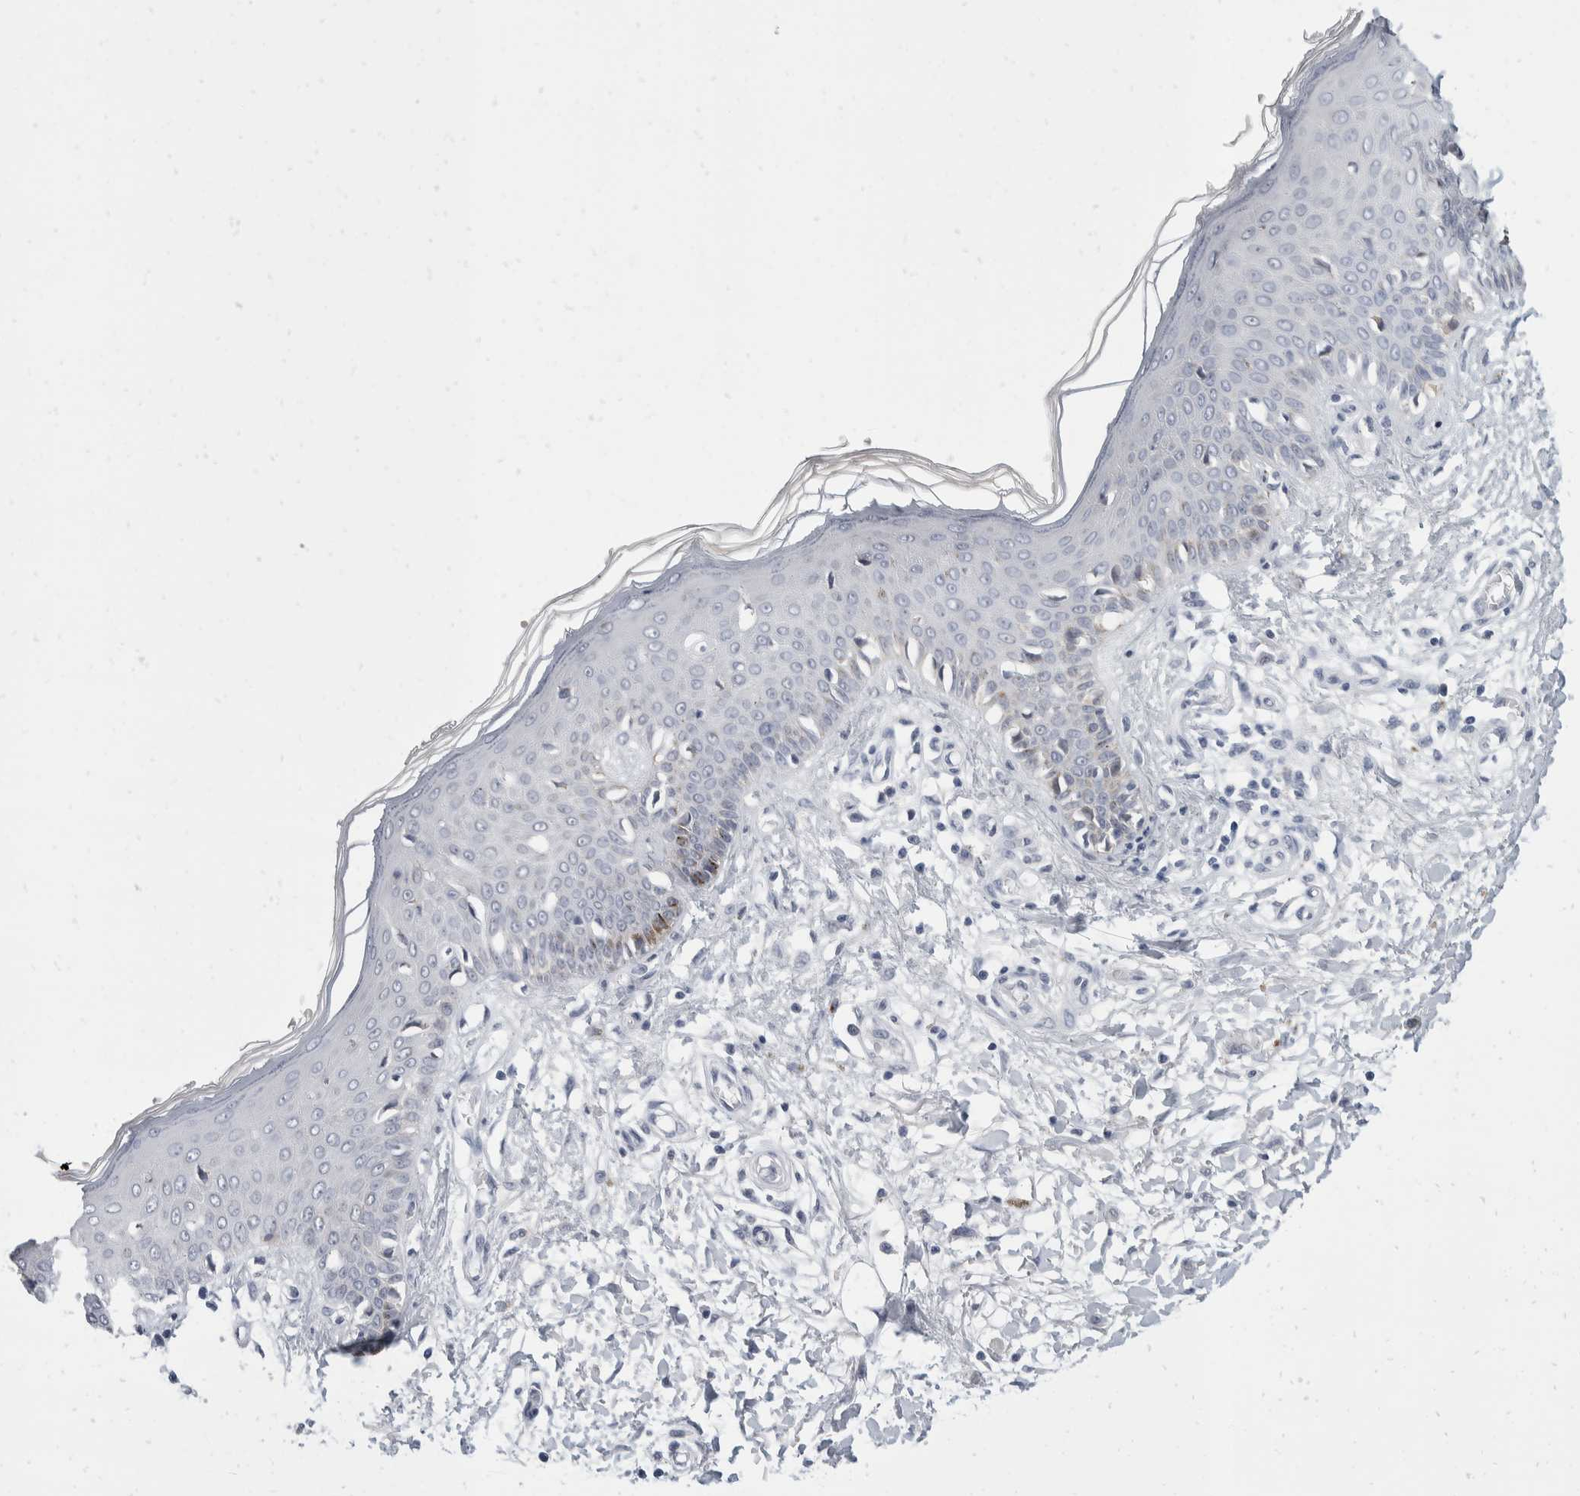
{"staining": {"intensity": "negative", "quantity": "none", "location": "none"}, "tissue": "skin", "cell_type": "Fibroblasts", "image_type": "normal", "snomed": [{"axis": "morphology", "description": "Normal tissue, NOS"}, {"axis": "morphology", "description": "Inflammation, NOS"}, {"axis": "topography", "description": "Skin"}], "caption": "Human skin stained for a protein using immunohistochemistry (IHC) reveals no staining in fibroblasts.", "gene": "CATSPERD", "patient": {"sex": "female", "age": 44}}